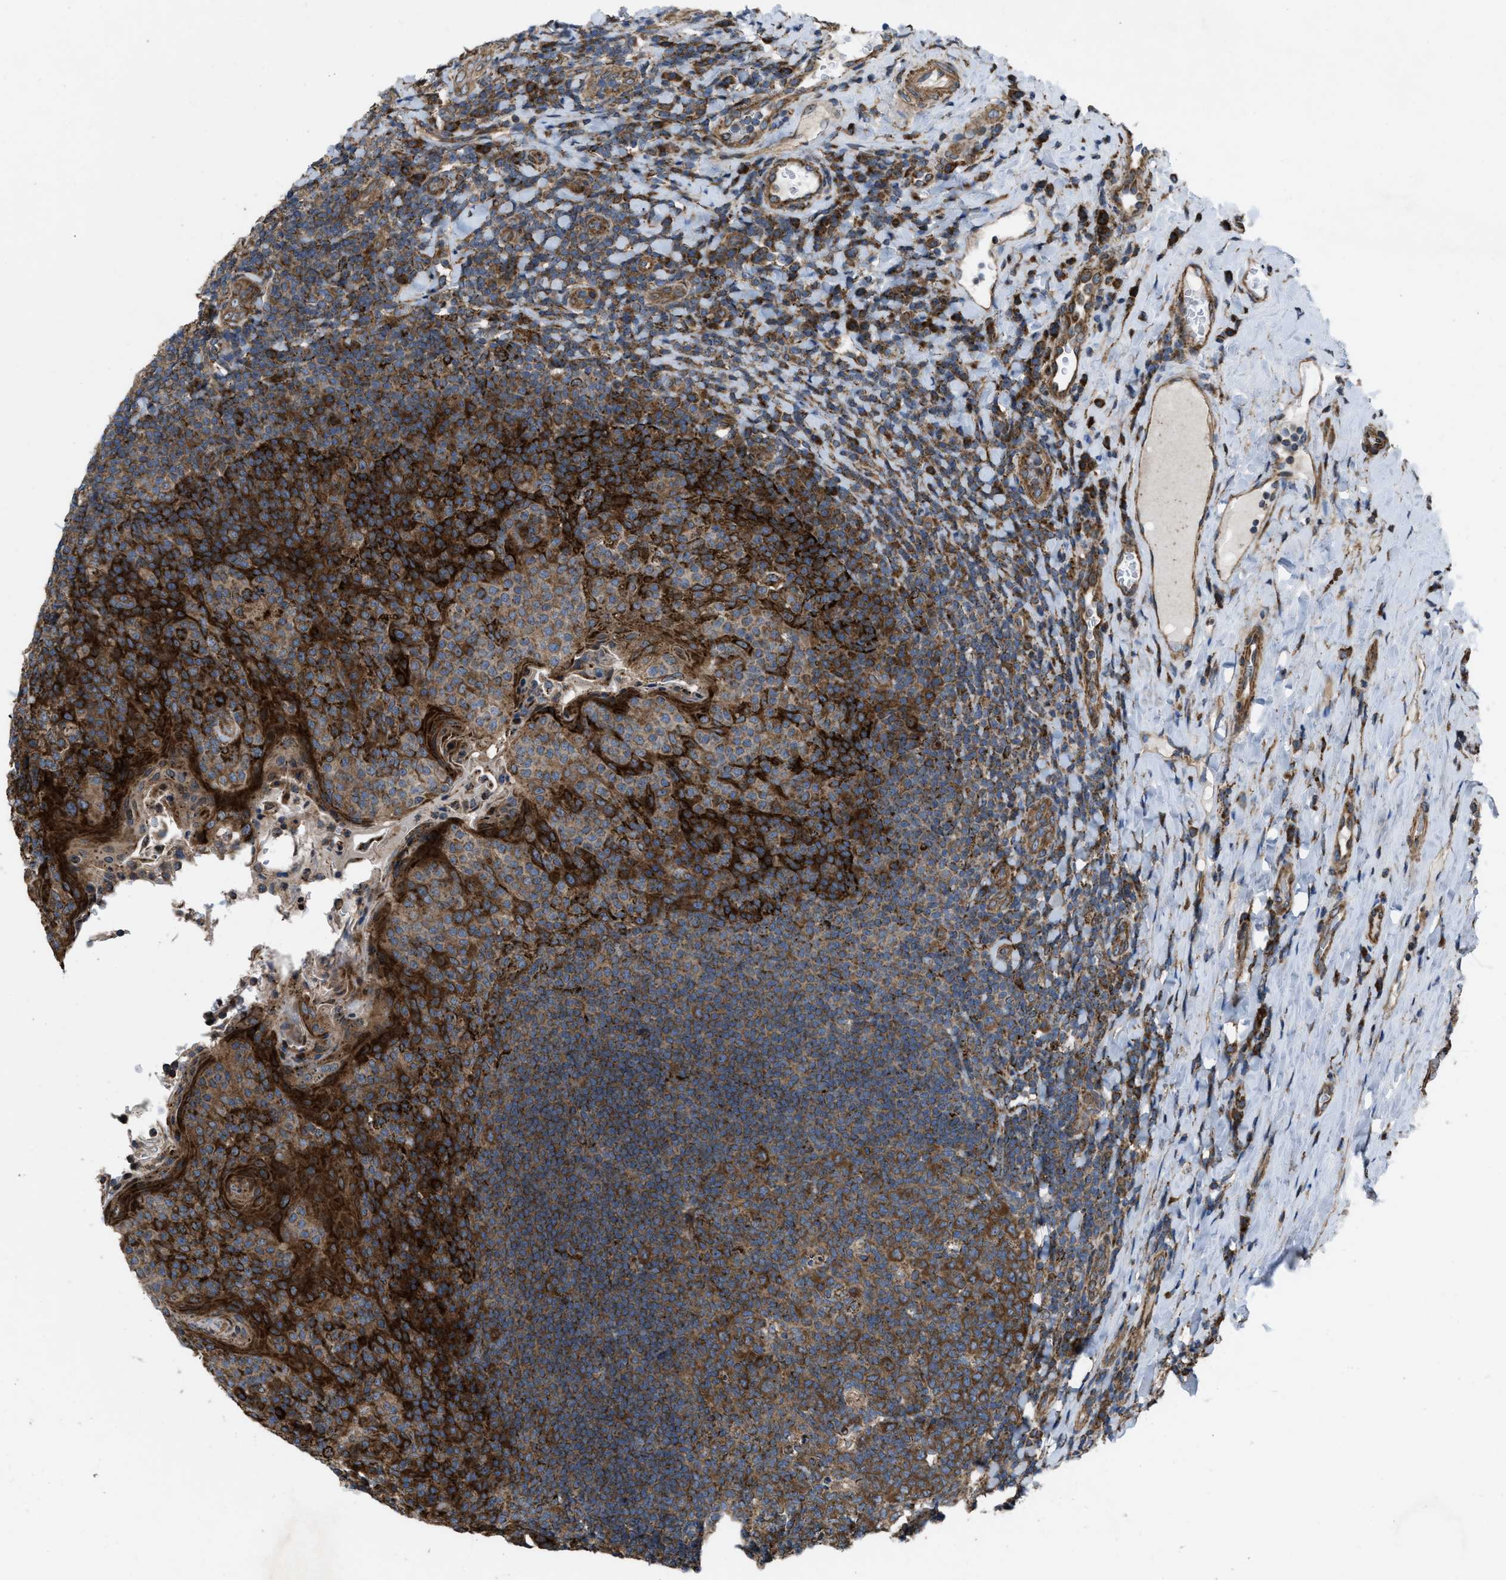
{"staining": {"intensity": "strong", "quantity": ">75%", "location": "cytoplasmic/membranous"}, "tissue": "tonsil", "cell_type": "Germinal center cells", "image_type": "normal", "snomed": [{"axis": "morphology", "description": "Normal tissue, NOS"}, {"axis": "topography", "description": "Tonsil"}], "caption": "Immunohistochemistry histopathology image of benign tonsil: tonsil stained using immunohistochemistry exhibits high levels of strong protein expression localized specifically in the cytoplasmic/membranous of germinal center cells, appearing as a cytoplasmic/membranous brown color.", "gene": "PER3", "patient": {"sex": "male", "age": 17}}